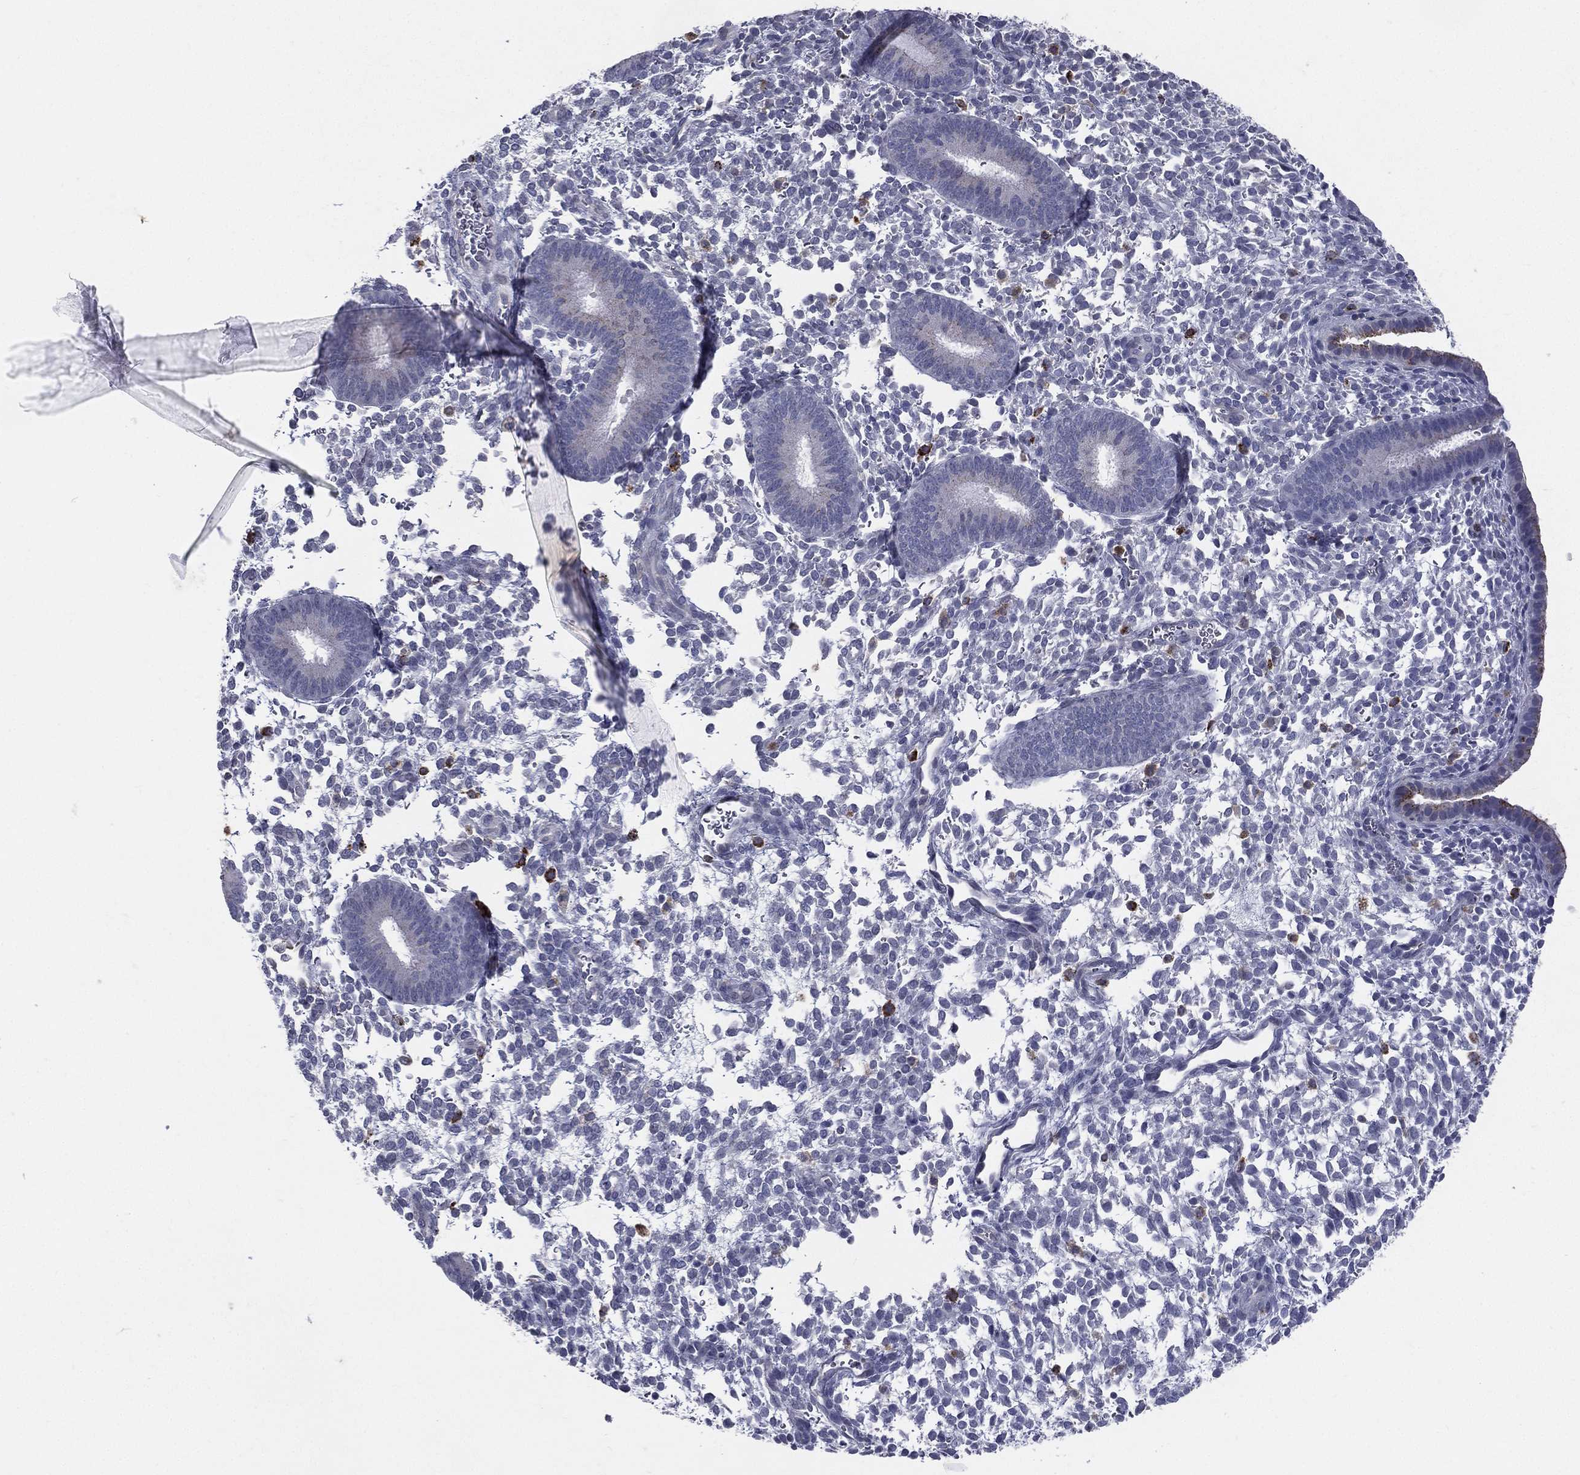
{"staining": {"intensity": "strong", "quantity": "<25%", "location": "cytoplasmic/membranous"}, "tissue": "endometrium", "cell_type": "Cells in endometrial stroma", "image_type": "normal", "snomed": [{"axis": "morphology", "description": "Normal tissue, NOS"}, {"axis": "topography", "description": "Endometrium"}], "caption": "Immunohistochemical staining of benign human endometrium reveals medium levels of strong cytoplasmic/membranous positivity in approximately <25% of cells in endometrial stroma.", "gene": "EVI2B", "patient": {"sex": "female", "age": 39}}